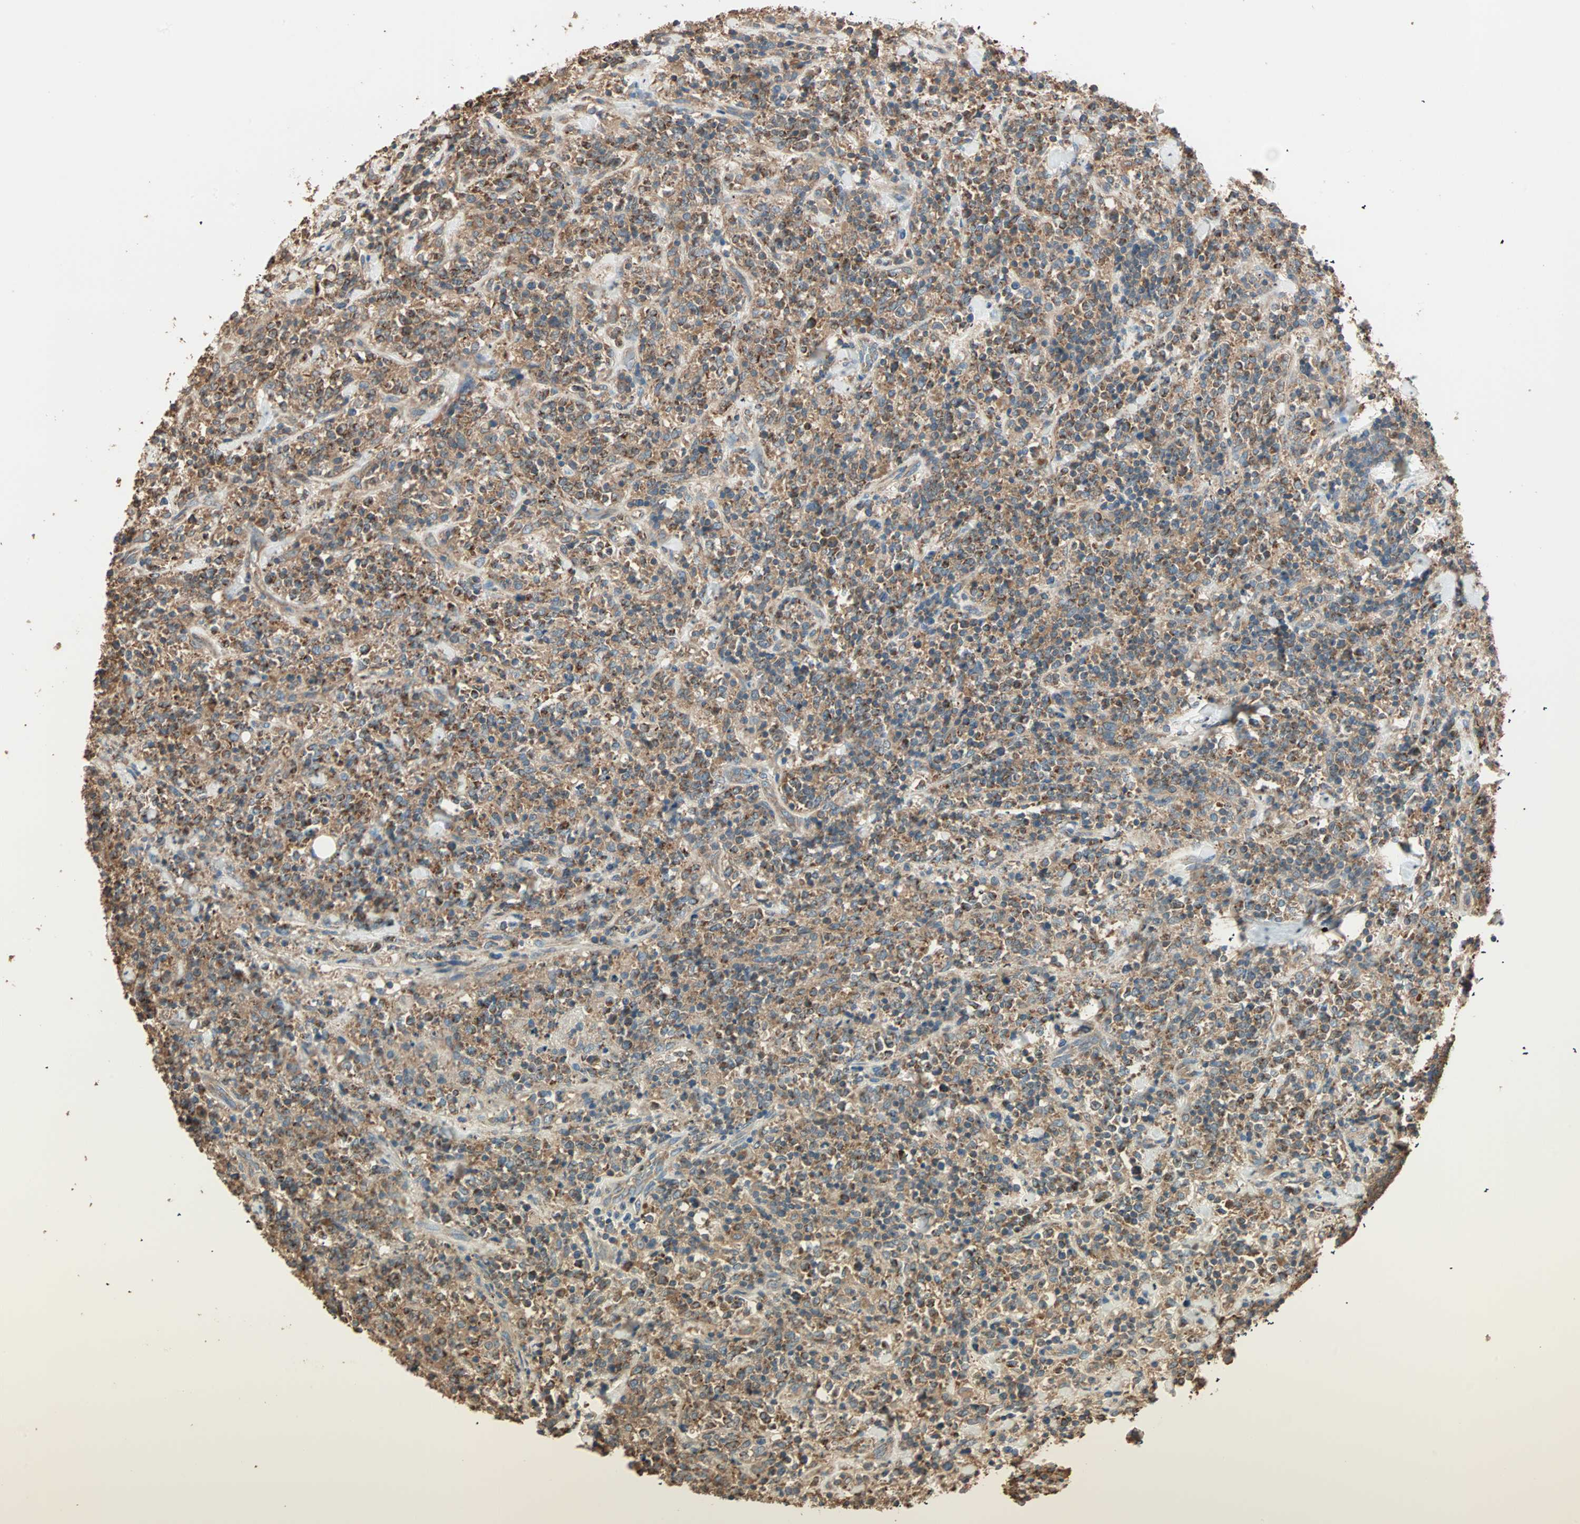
{"staining": {"intensity": "moderate", "quantity": ">75%", "location": "cytoplasmic/membranous"}, "tissue": "lymphoma", "cell_type": "Tumor cells", "image_type": "cancer", "snomed": [{"axis": "morphology", "description": "Malignant lymphoma, non-Hodgkin's type, High grade"}, {"axis": "topography", "description": "Soft tissue"}], "caption": "This is a histology image of immunohistochemistry (IHC) staining of malignant lymphoma, non-Hodgkin's type (high-grade), which shows moderate positivity in the cytoplasmic/membranous of tumor cells.", "gene": "EIF4G2", "patient": {"sex": "male", "age": 18}}